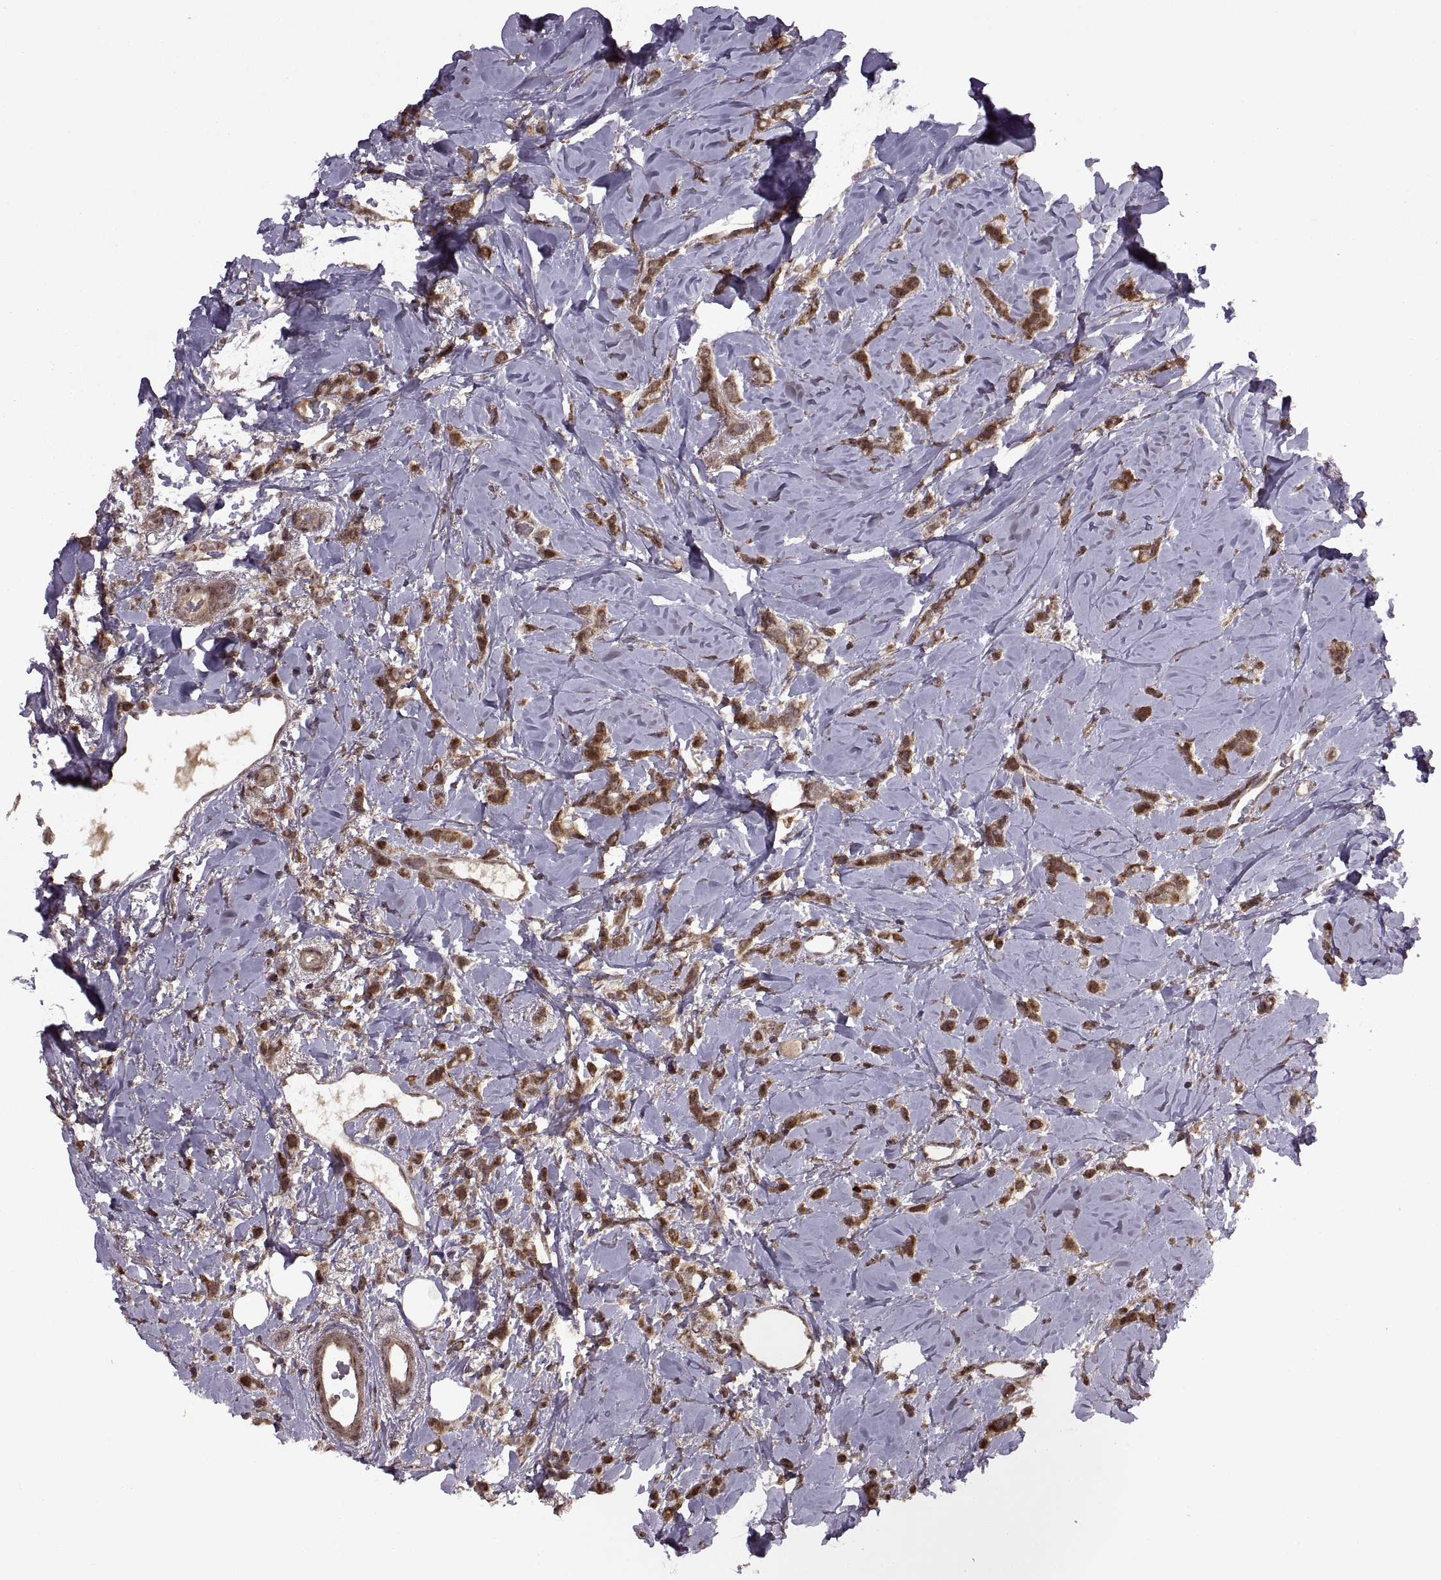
{"staining": {"intensity": "moderate", "quantity": ">75%", "location": "cytoplasmic/membranous"}, "tissue": "breast cancer", "cell_type": "Tumor cells", "image_type": "cancer", "snomed": [{"axis": "morphology", "description": "Lobular carcinoma"}, {"axis": "topography", "description": "Breast"}], "caption": "Breast lobular carcinoma stained with DAB (3,3'-diaminobenzidine) immunohistochemistry (IHC) reveals medium levels of moderate cytoplasmic/membranous positivity in approximately >75% of tumor cells.", "gene": "PTOV1", "patient": {"sex": "female", "age": 66}}